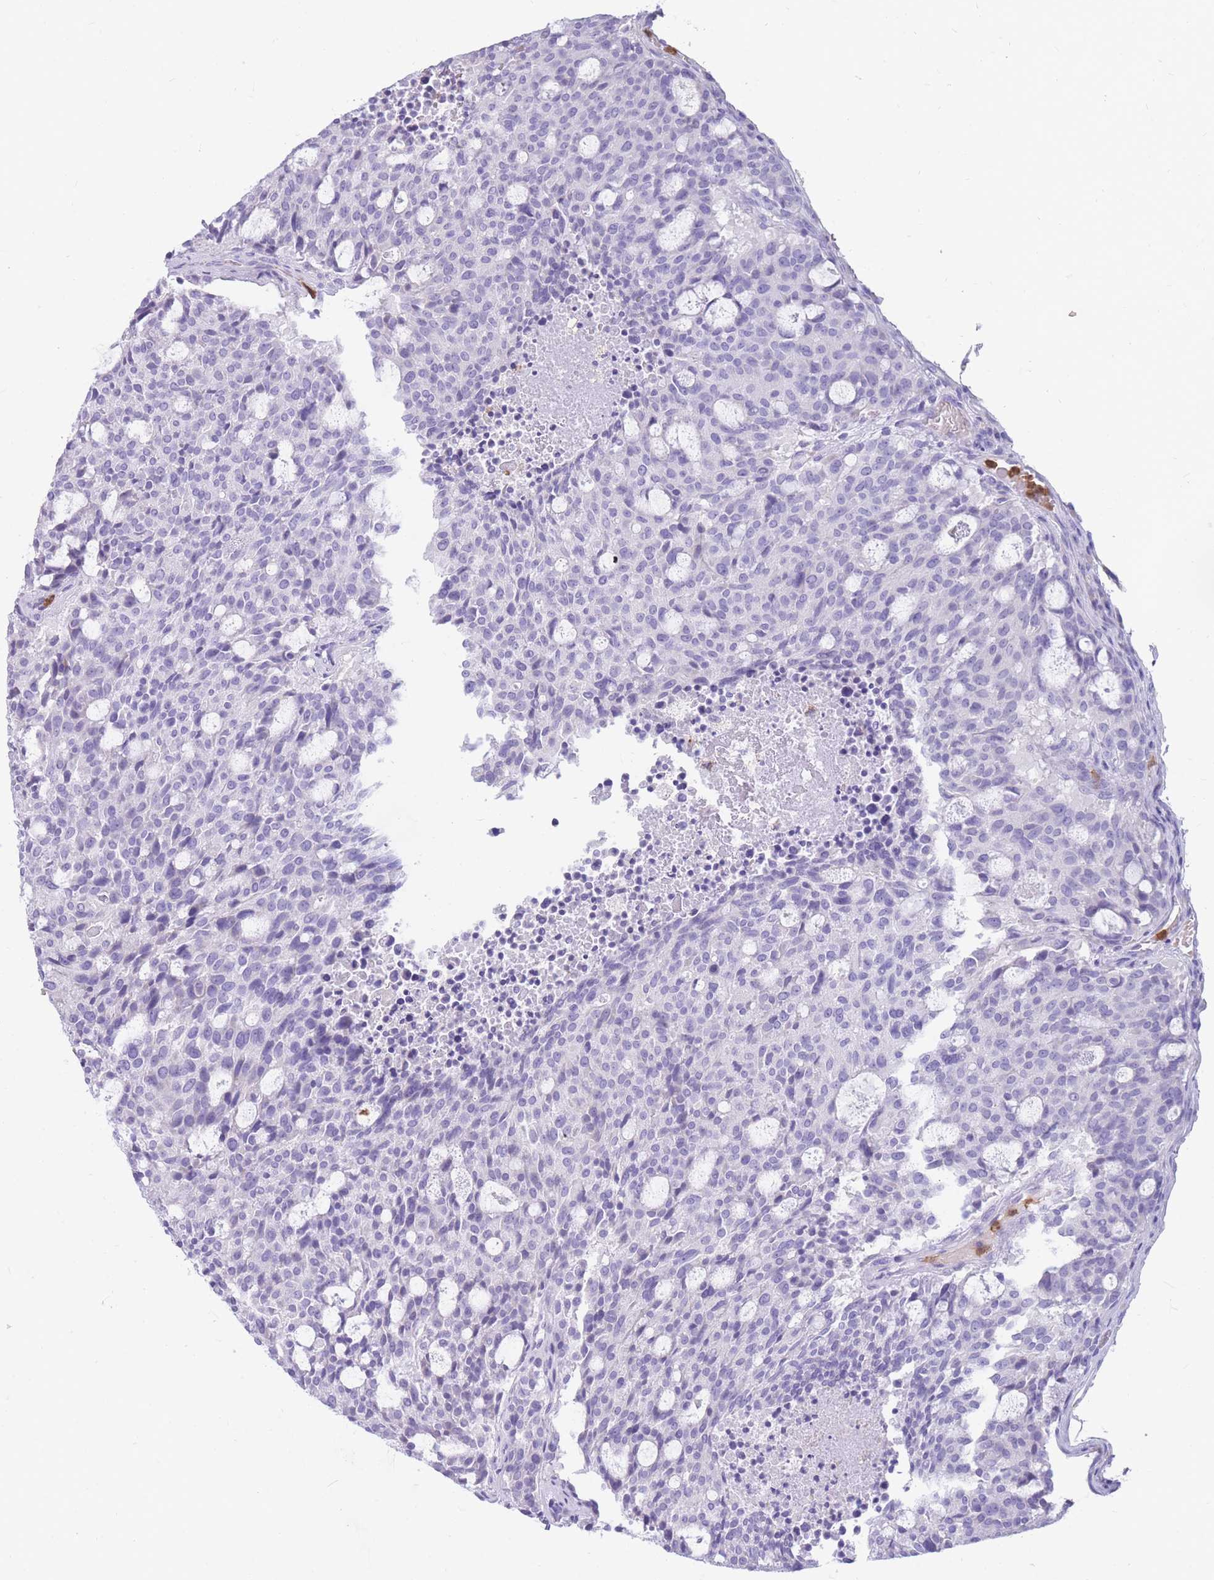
{"staining": {"intensity": "negative", "quantity": "none", "location": "none"}, "tissue": "carcinoid", "cell_type": "Tumor cells", "image_type": "cancer", "snomed": [{"axis": "morphology", "description": "Carcinoid, malignant, NOS"}, {"axis": "topography", "description": "Pancreas"}], "caption": "Human carcinoid stained for a protein using immunohistochemistry (IHC) exhibits no staining in tumor cells.", "gene": "TPSAB1", "patient": {"sex": "female", "age": 54}}